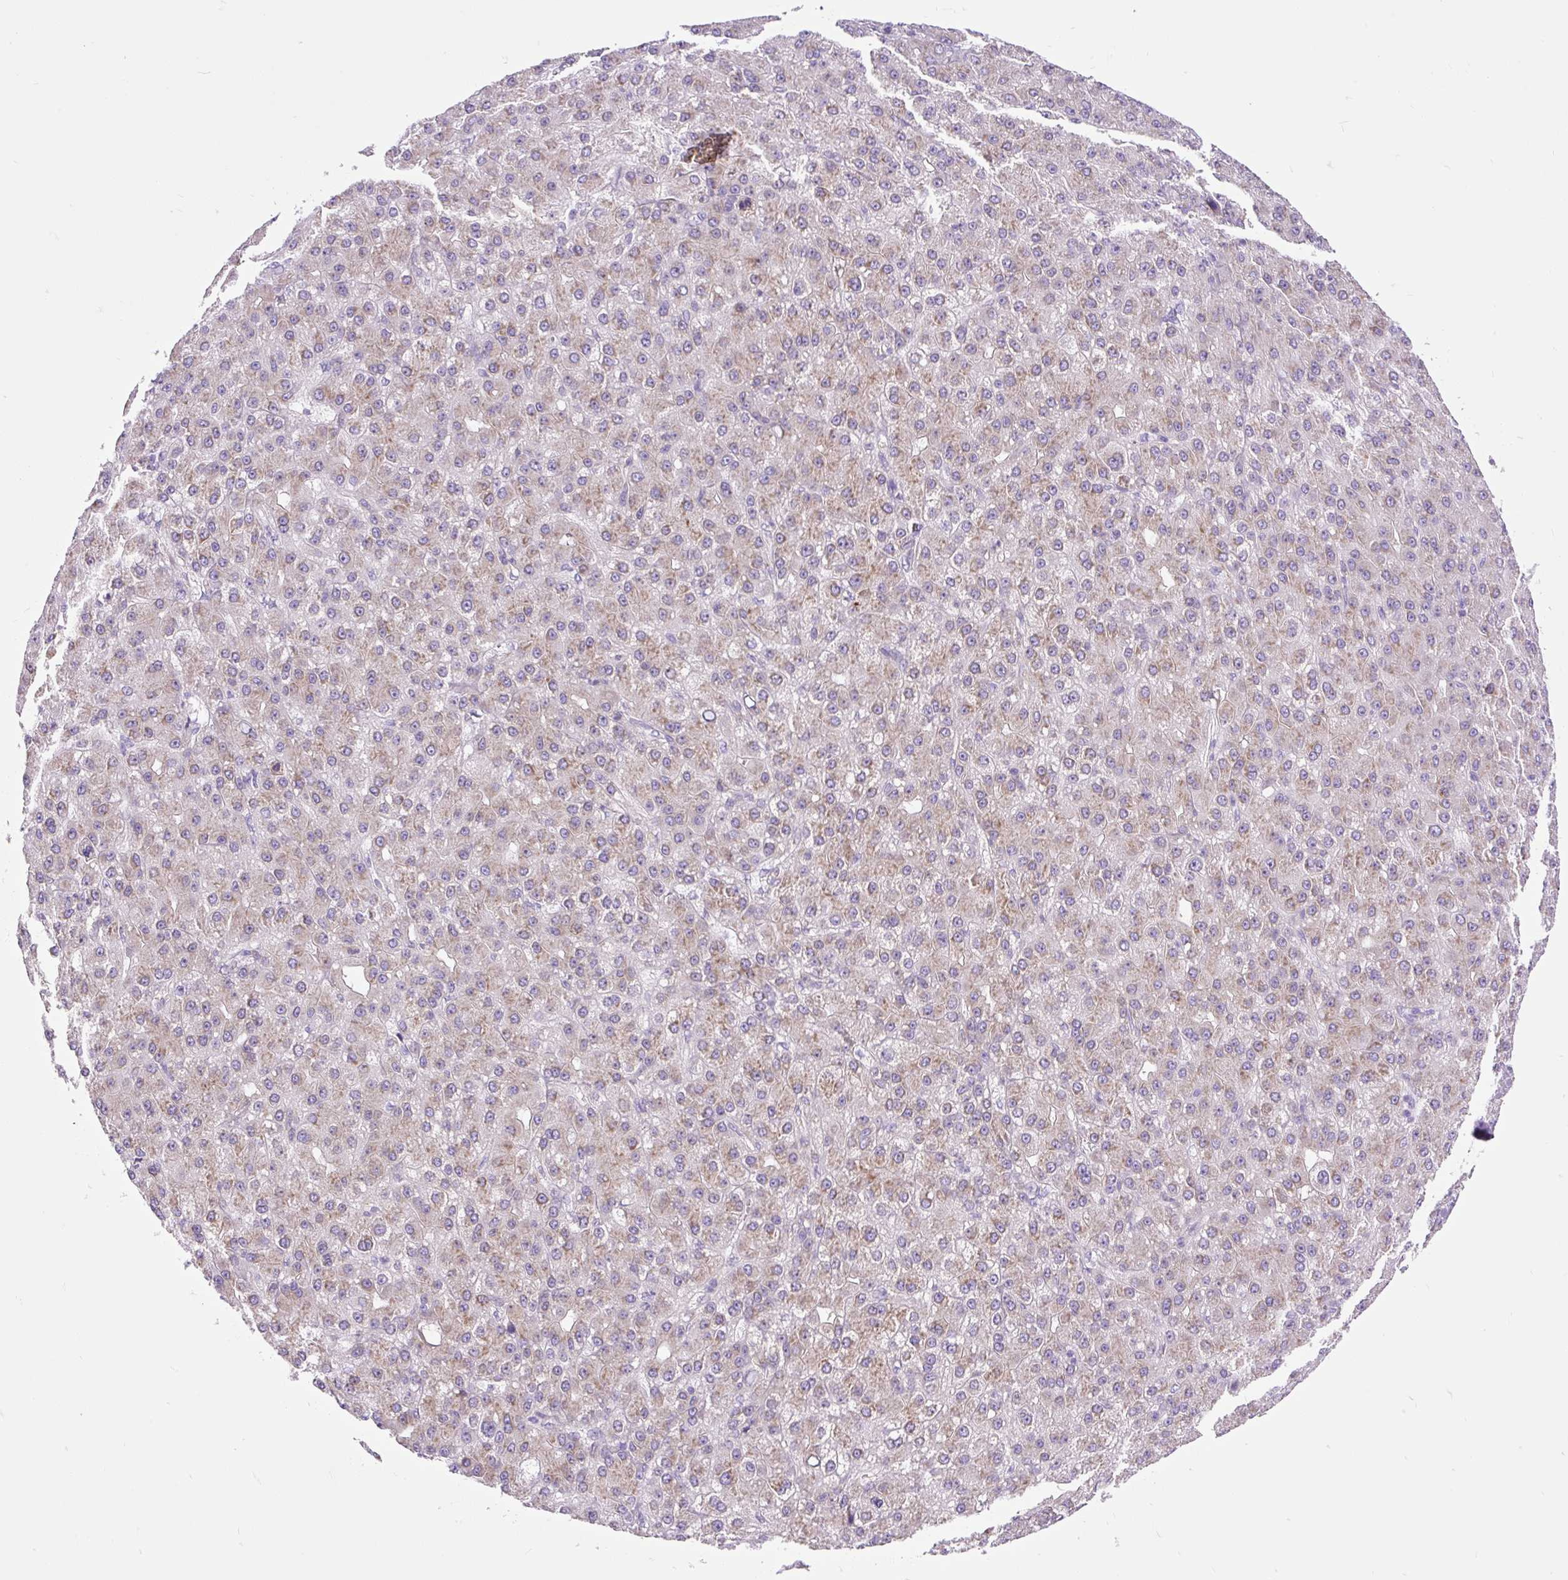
{"staining": {"intensity": "weak", "quantity": "25%-75%", "location": "cytoplasmic/membranous"}, "tissue": "liver cancer", "cell_type": "Tumor cells", "image_type": "cancer", "snomed": [{"axis": "morphology", "description": "Carcinoma, Hepatocellular, NOS"}, {"axis": "topography", "description": "Liver"}], "caption": "A brown stain labels weak cytoplasmic/membranous positivity of a protein in liver cancer tumor cells. (Stains: DAB in brown, nuclei in blue, Microscopy: brightfield microscopy at high magnification).", "gene": "DDOST", "patient": {"sex": "male", "age": 67}}